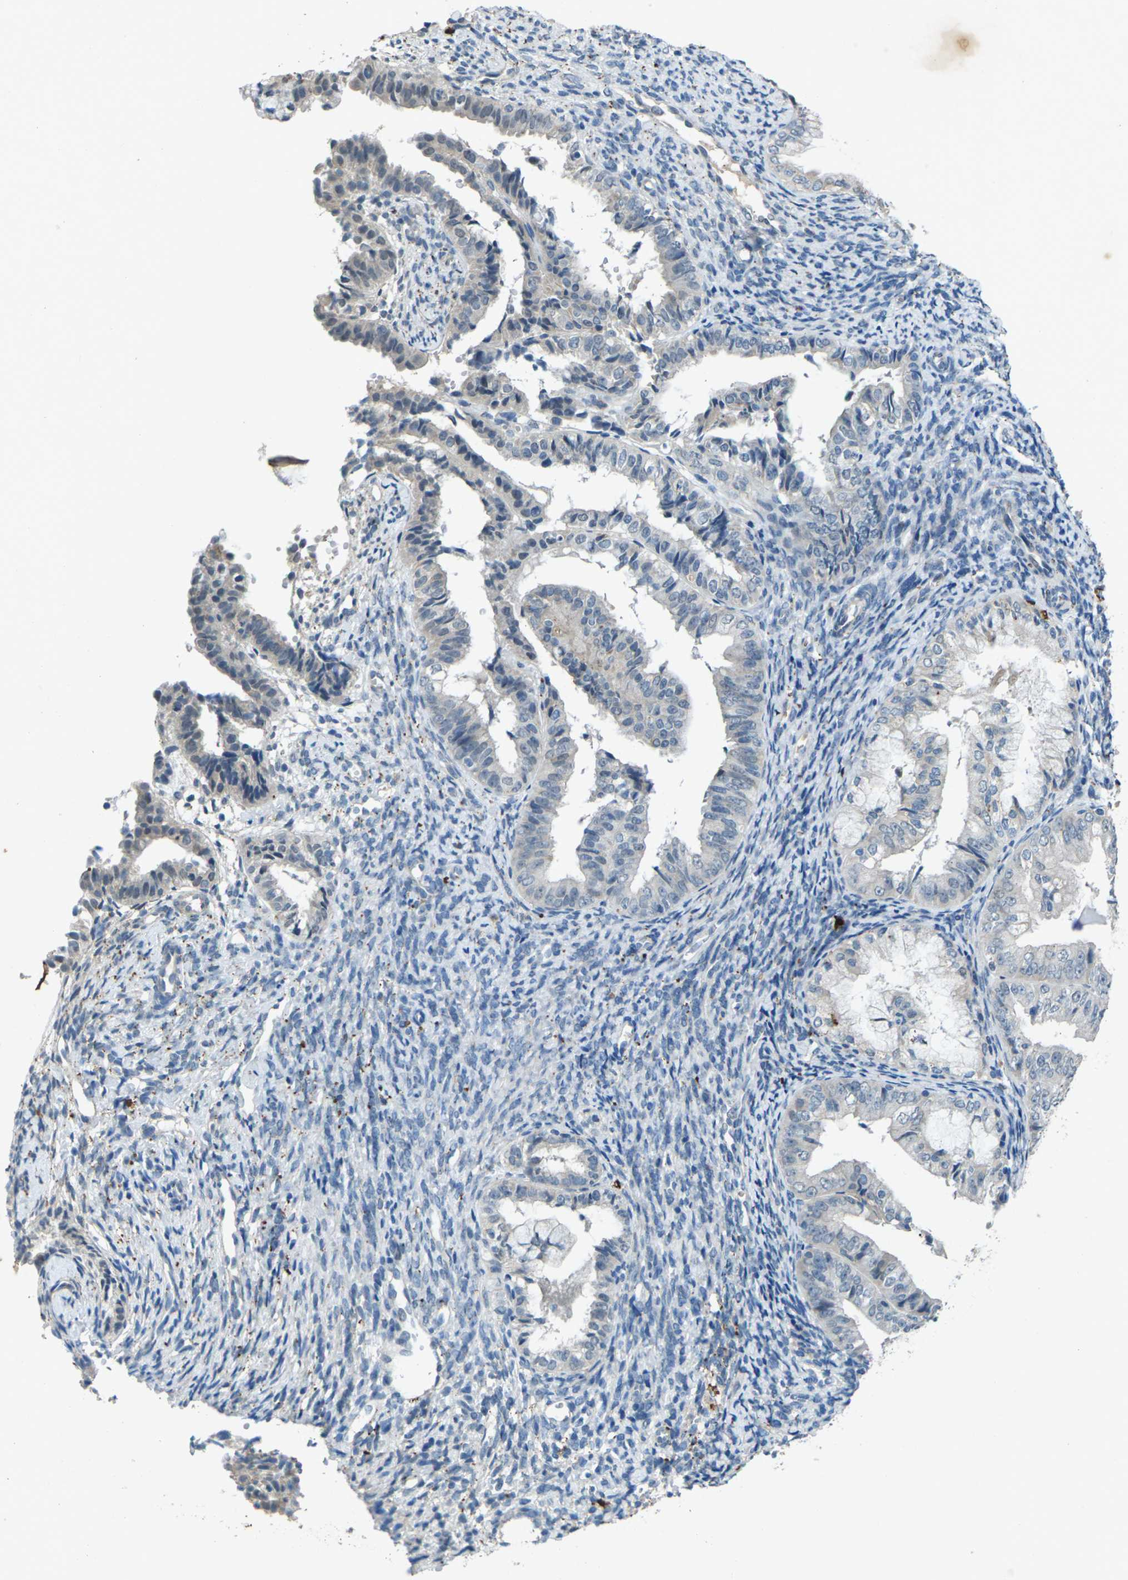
{"staining": {"intensity": "negative", "quantity": "none", "location": "none"}, "tissue": "endometrial cancer", "cell_type": "Tumor cells", "image_type": "cancer", "snomed": [{"axis": "morphology", "description": "Adenocarcinoma, NOS"}, {"axis": "topography", "description": "Endometrium"}], "caption": "A high-resolution image shows immunohistochemistry staining of endometrial adenocarcinoma, which reveals no significant expression in tumor cells. (Stains: DAB IHC with hematoxylin counter stain, Microscopy: brightfield microscopy at high magnification).", "gene": "SIGLEC14", "patient": {"sex": "female", "age": 63}}